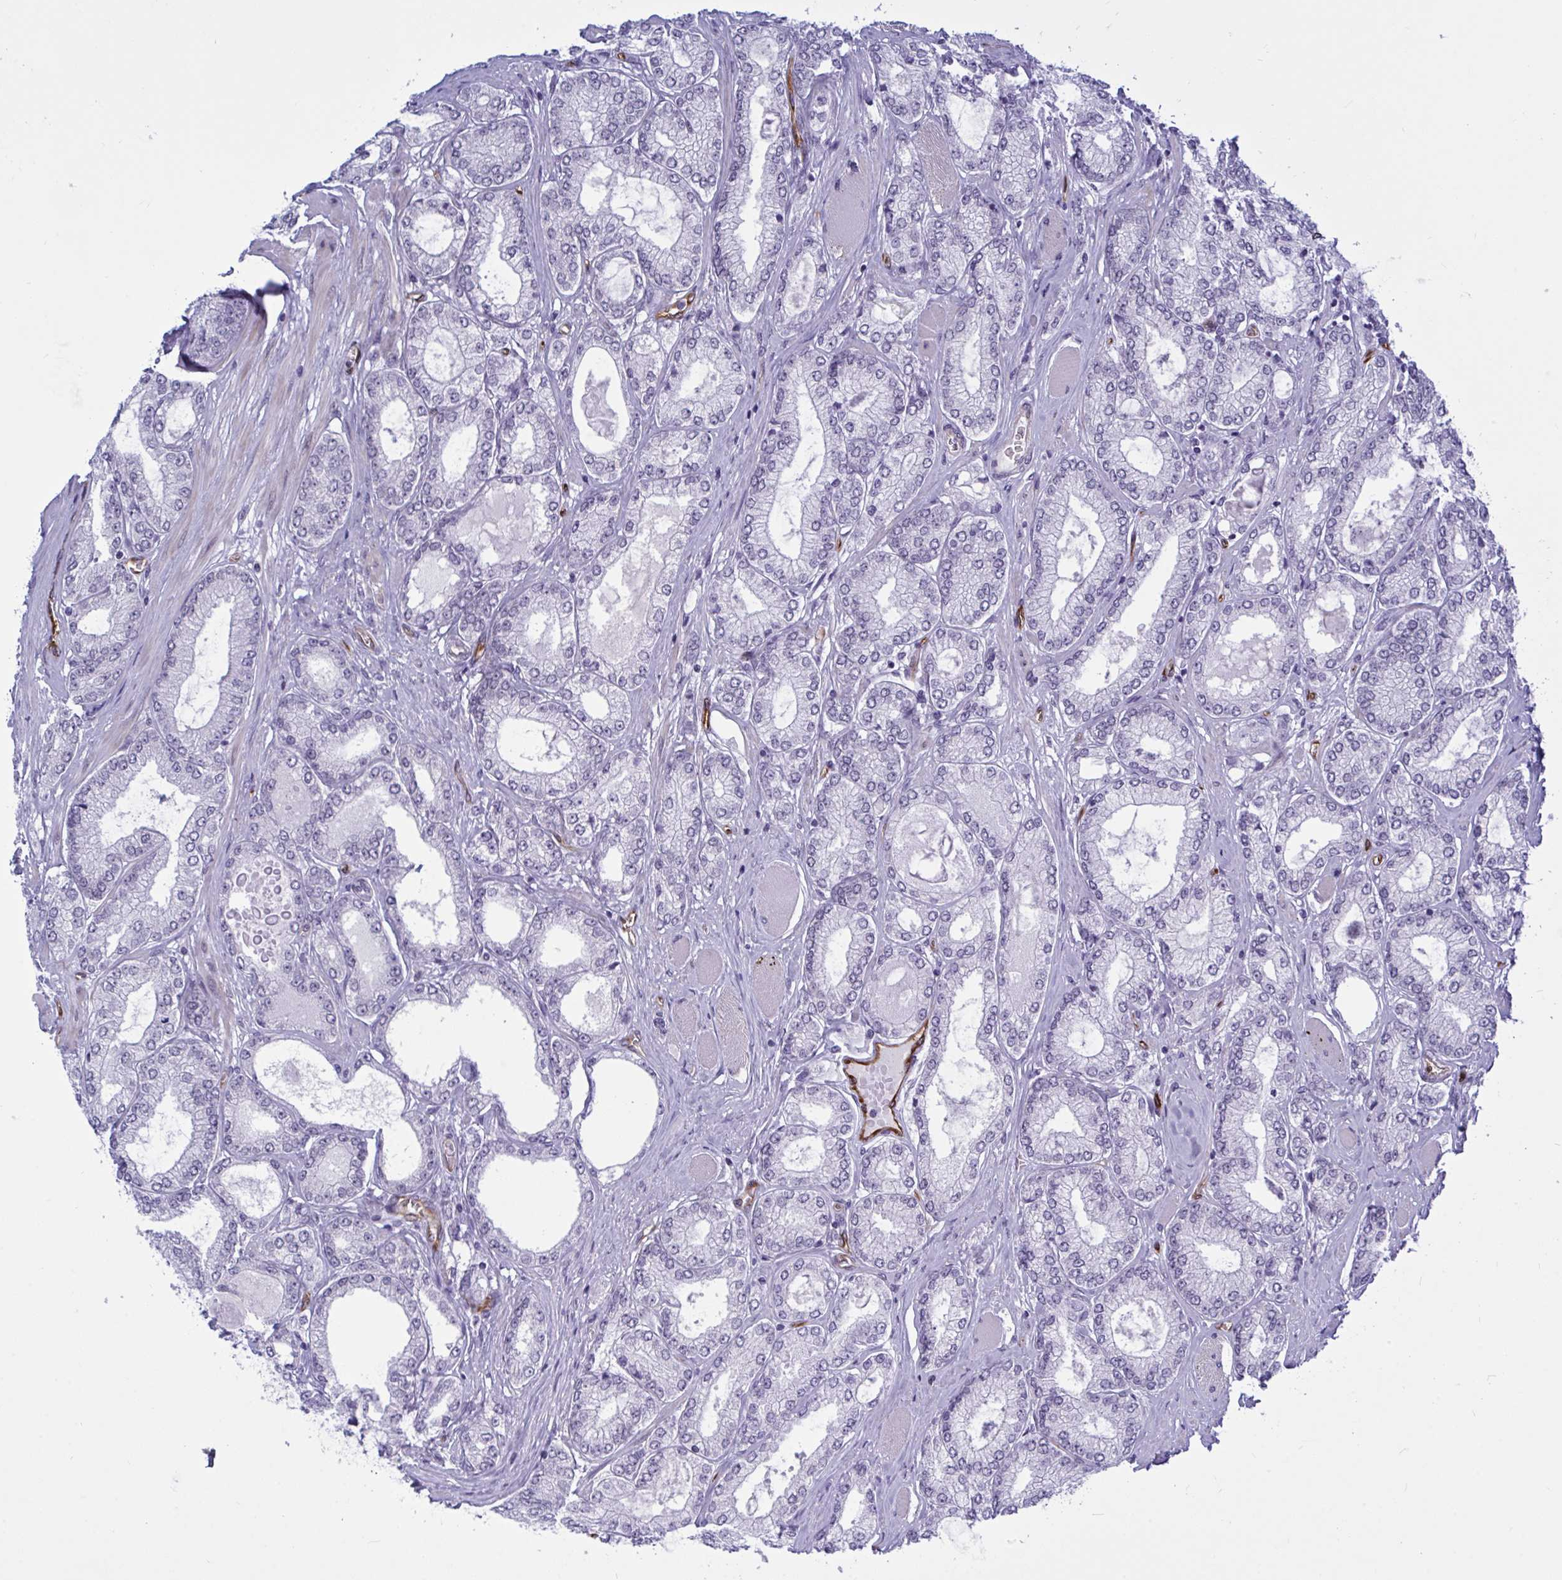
{"staining": {"intensity": "negative", "quantity": "none", "location": "none"}, "tissue": "prostate cancer", "cell_type": "Tumor cells", "image_type": "cancer", "snomed": [{"axis": "morphology", "description": "Adenocarcinoma, High grade"}, {"axis": "topography", "description": "Prostate"}], "caption": "Prostate cancer stained for a protein using IHC reveals no positivity tumor cells.", "gene": "EML1", "patient": {"sex": "male", "age": 68}}